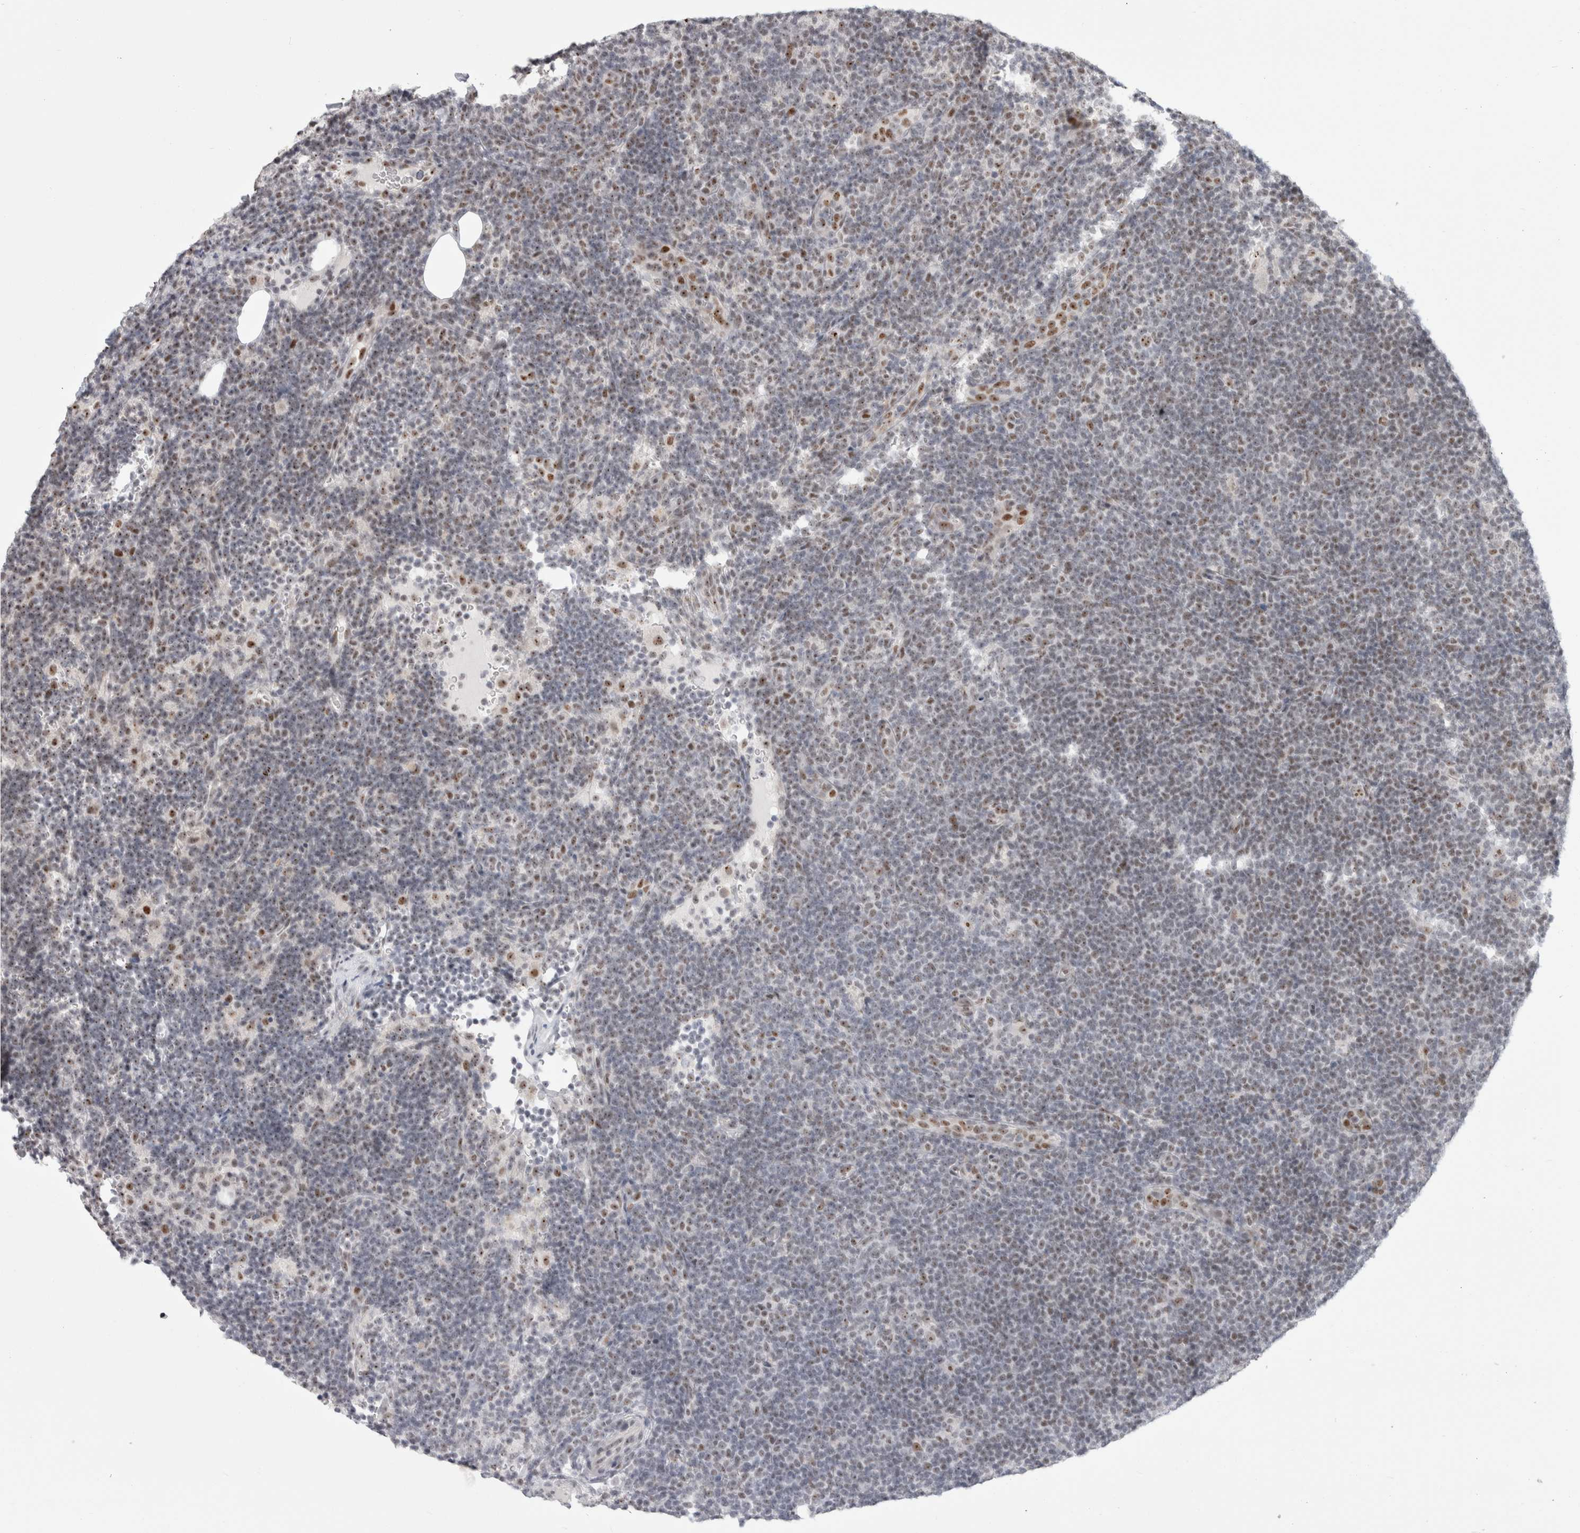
{"staining": {"intensity": "weak", "quantity": "25%-75%", "location": "nuclear"}, "tissue": "lymphoma", "cell_type": "Tumor cells", "image_type": "cancer", "snomed": [{"axis": "morphology", "description": "Hodgkin's disease, NOS"}, {"axis": "topography", "description": "Lymph node"}], "caption": "Protein staining of Hodgkin's disease tissue demonstrates weak nuclear expression in approximately 25%-75% of tumor cells.", "gene": "SENP6", "patient": {"sex": "female", "age": 57}}